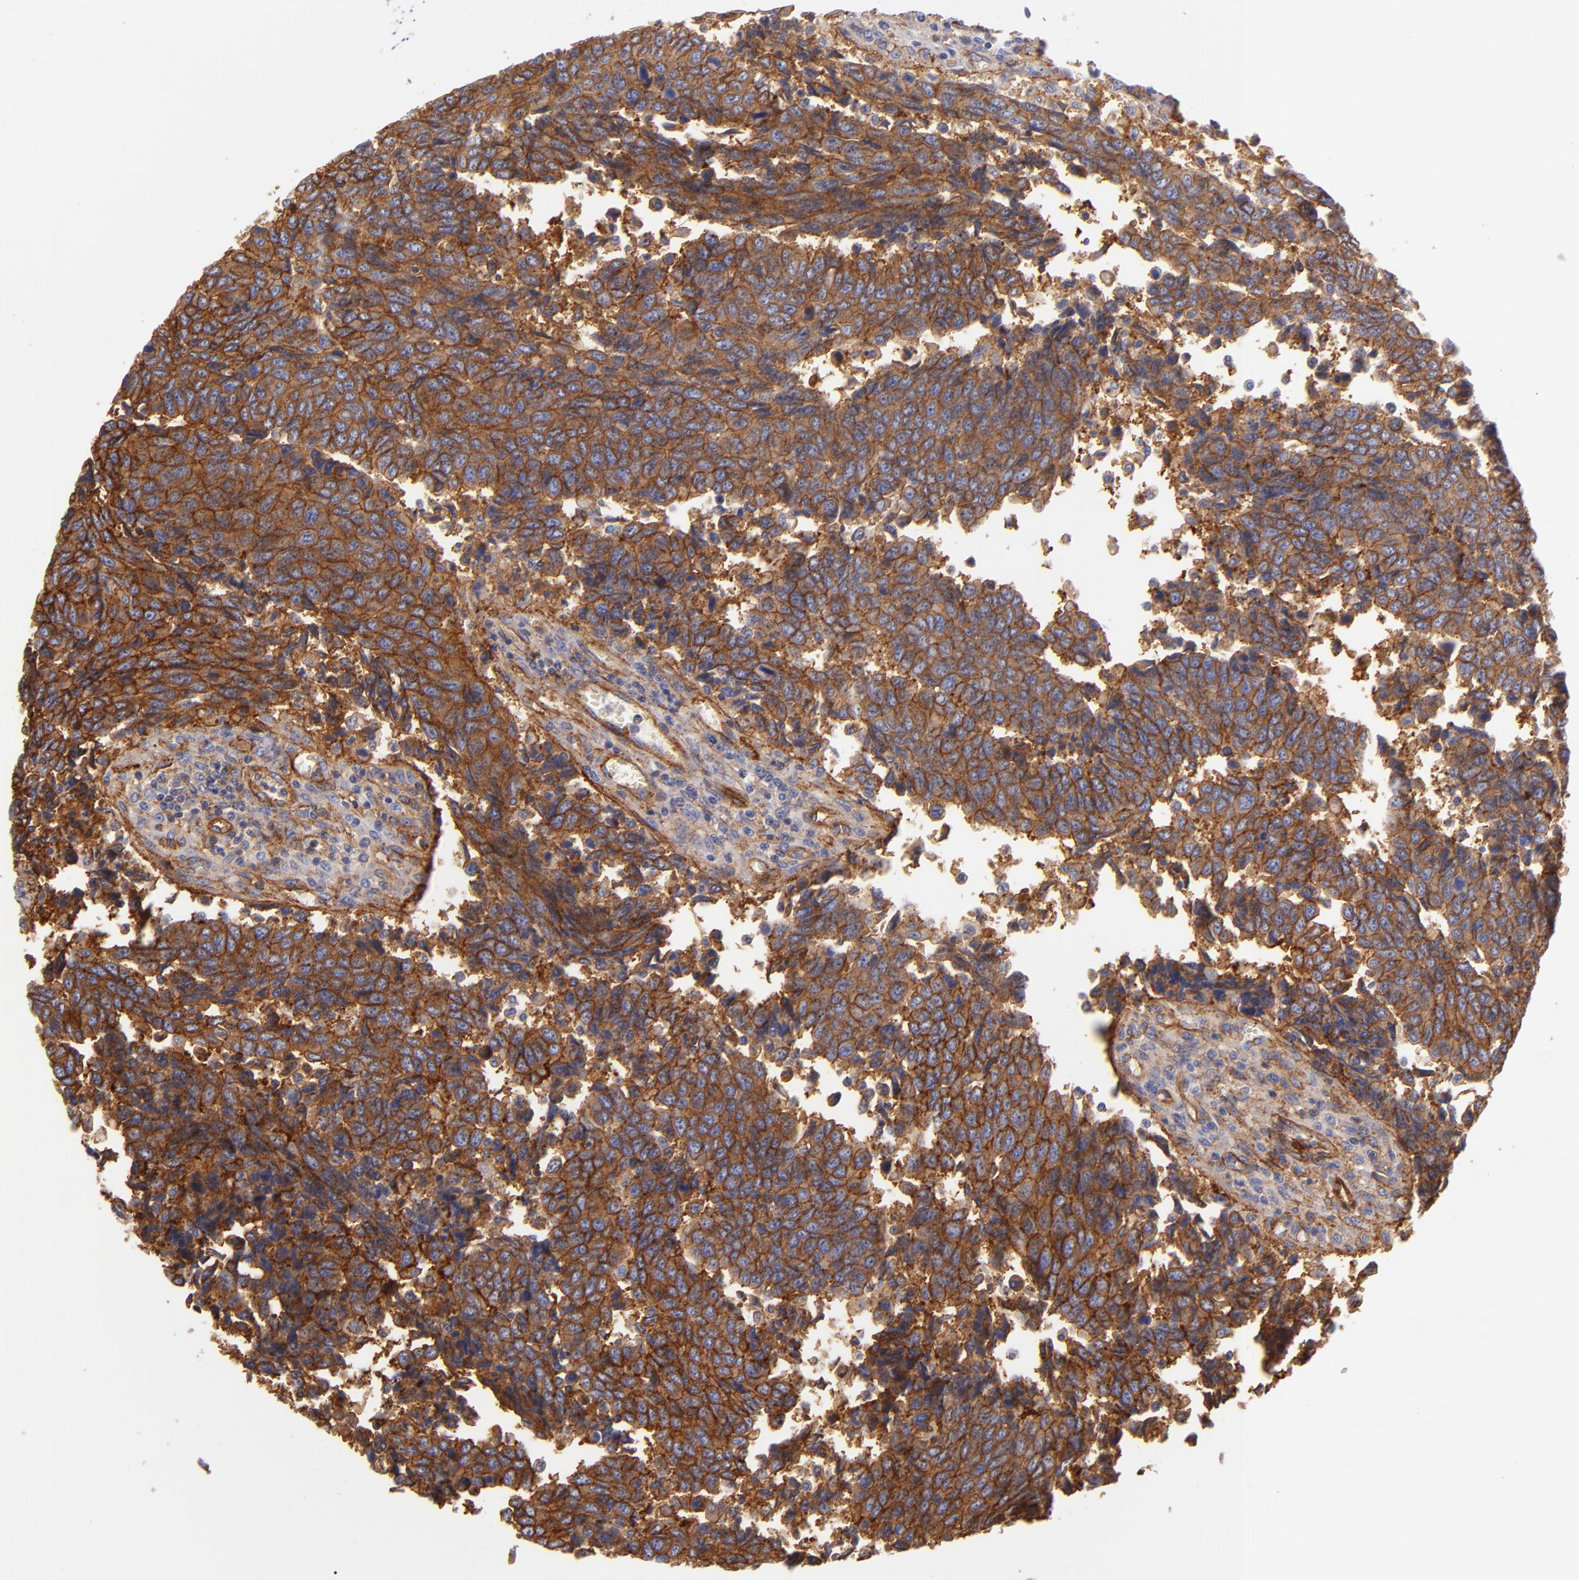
{"staining": {"intensity": "strong", "quantity": ">75%", "location": "cytoplasmic/membranous"}, "tissue": "urothelial cancer", "cell_type": "Tumor cells", "image_type": "cancer", "snomed": [{"axis": "morphology", "description": "Urothelial carcinoma, High grade"}, {"axis": "topography", "description": "Urinary bladder"}], "caption": "A high-resolution photomicrograph shows IHC staining of urothelial cancer, which reveals strong cytoplasmic/membranous staining in approximately >75% of tumor cells.", "gene": "CD151", "patient": {"sex": "male", "age": 86}}